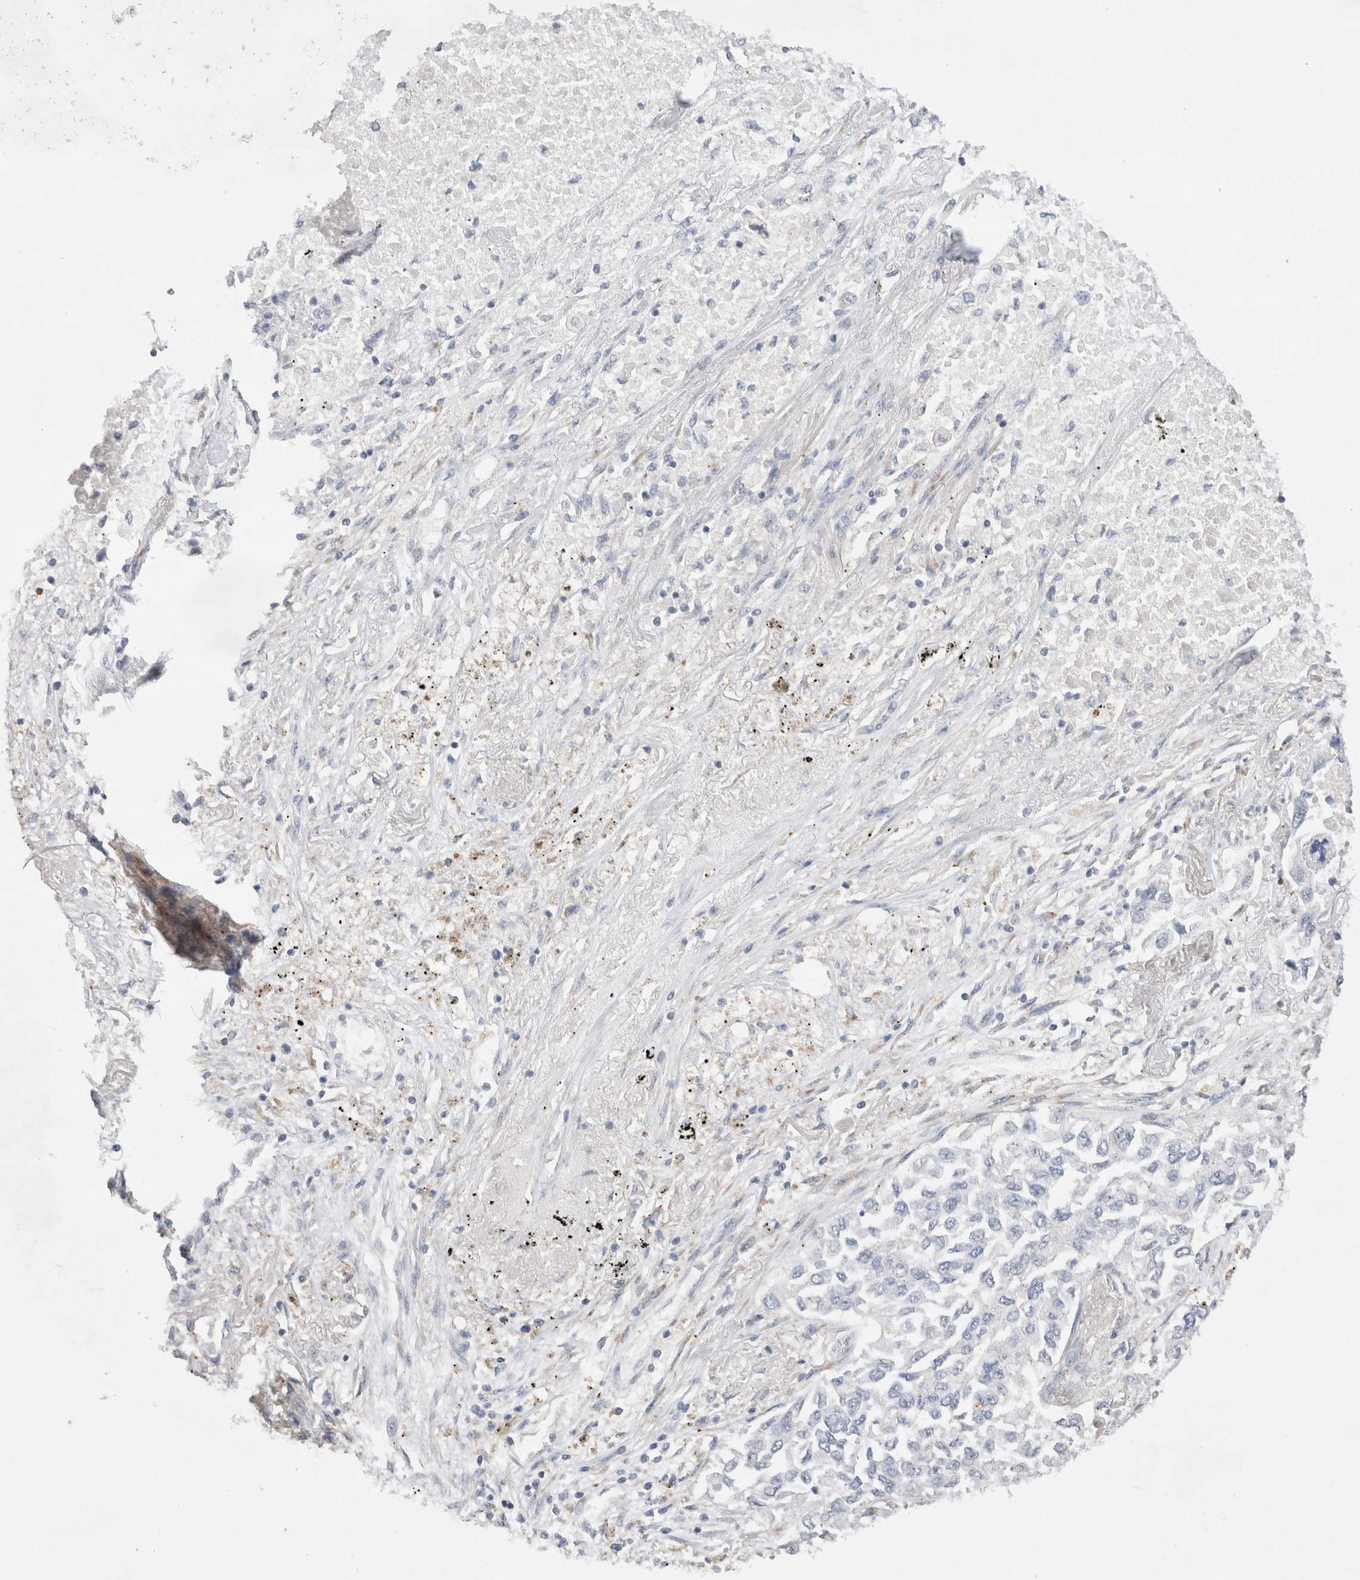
{"staining": {"intensity": "negative", "quantity": "none", "location": "none"}, "tissue": "lung cancer", "cell_type": "Tumor cells", "image_type": "cancer", "snomed": [{"axis": "morphology", "description": "Inflammation, NOS"}, {"axis": "morphology", "description": "Adenocarcinoma, NOS"}, {"axis": "topography", "description": "Lung"}], "caption": "Histopathology image shows no significant protein expression in tumor cells of lung cancer.", "gene": "TBC1D16", "patient": {"sex": "male", "age": 63}}